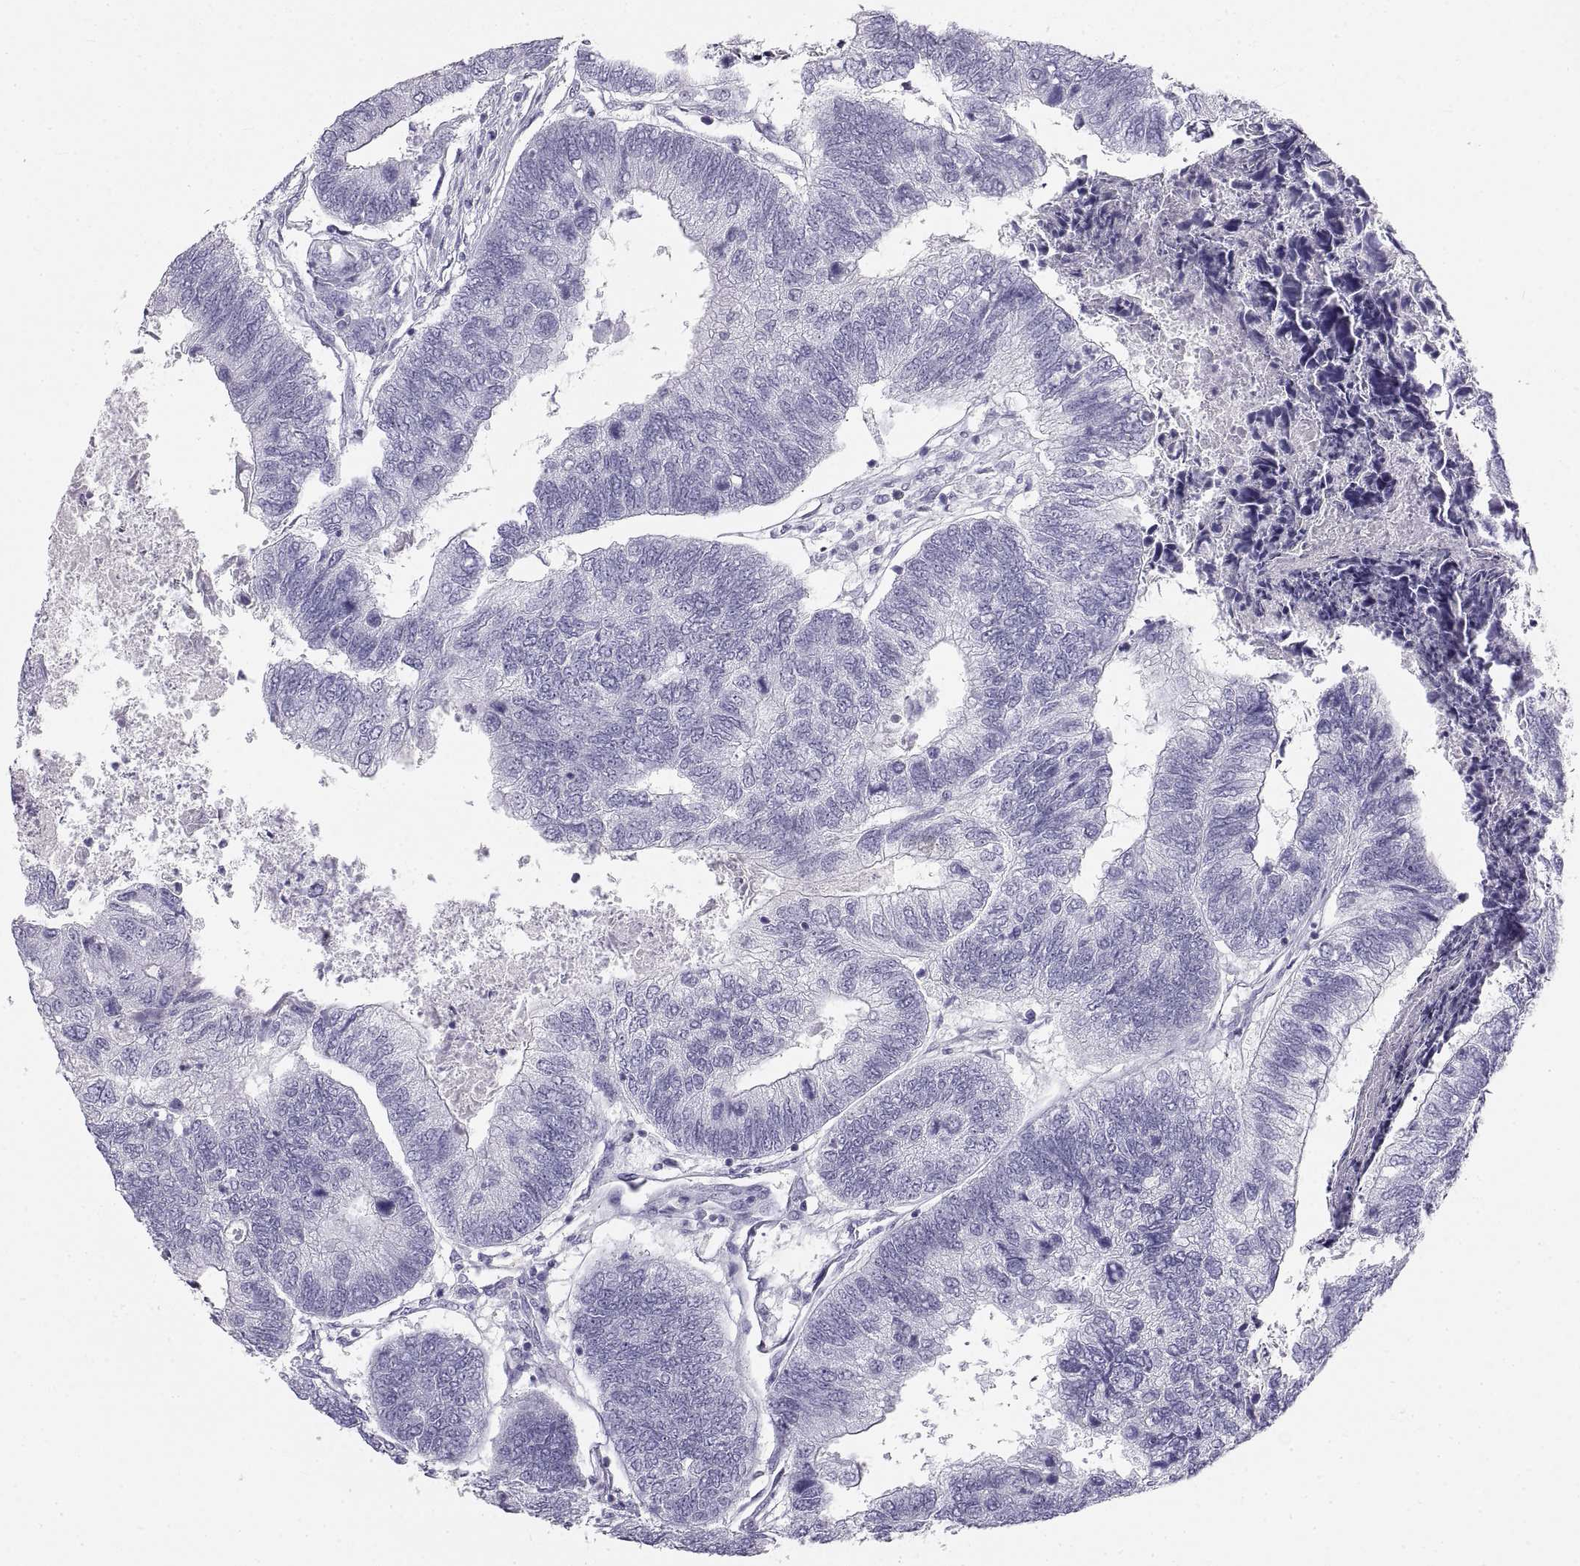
{"staining": {"intensity": "negative", "quantity": "none", "location": "none"}, "tissue": "colorectal cancer", "cell_type": "Tumor cells", "image_type": "cancer", "snomed": [{"axis": "morphology", "description": "Adenocarcinoma, NOS"}, {"axis": "topography", "description": "Colon"}], "caption": "Colorectal adenocarcinoma was stained to show a protein in brown. There is no significant positivity in tumor cells.", "gene": "RLBP1", "patient": {"sex": "female", "age": 67}}